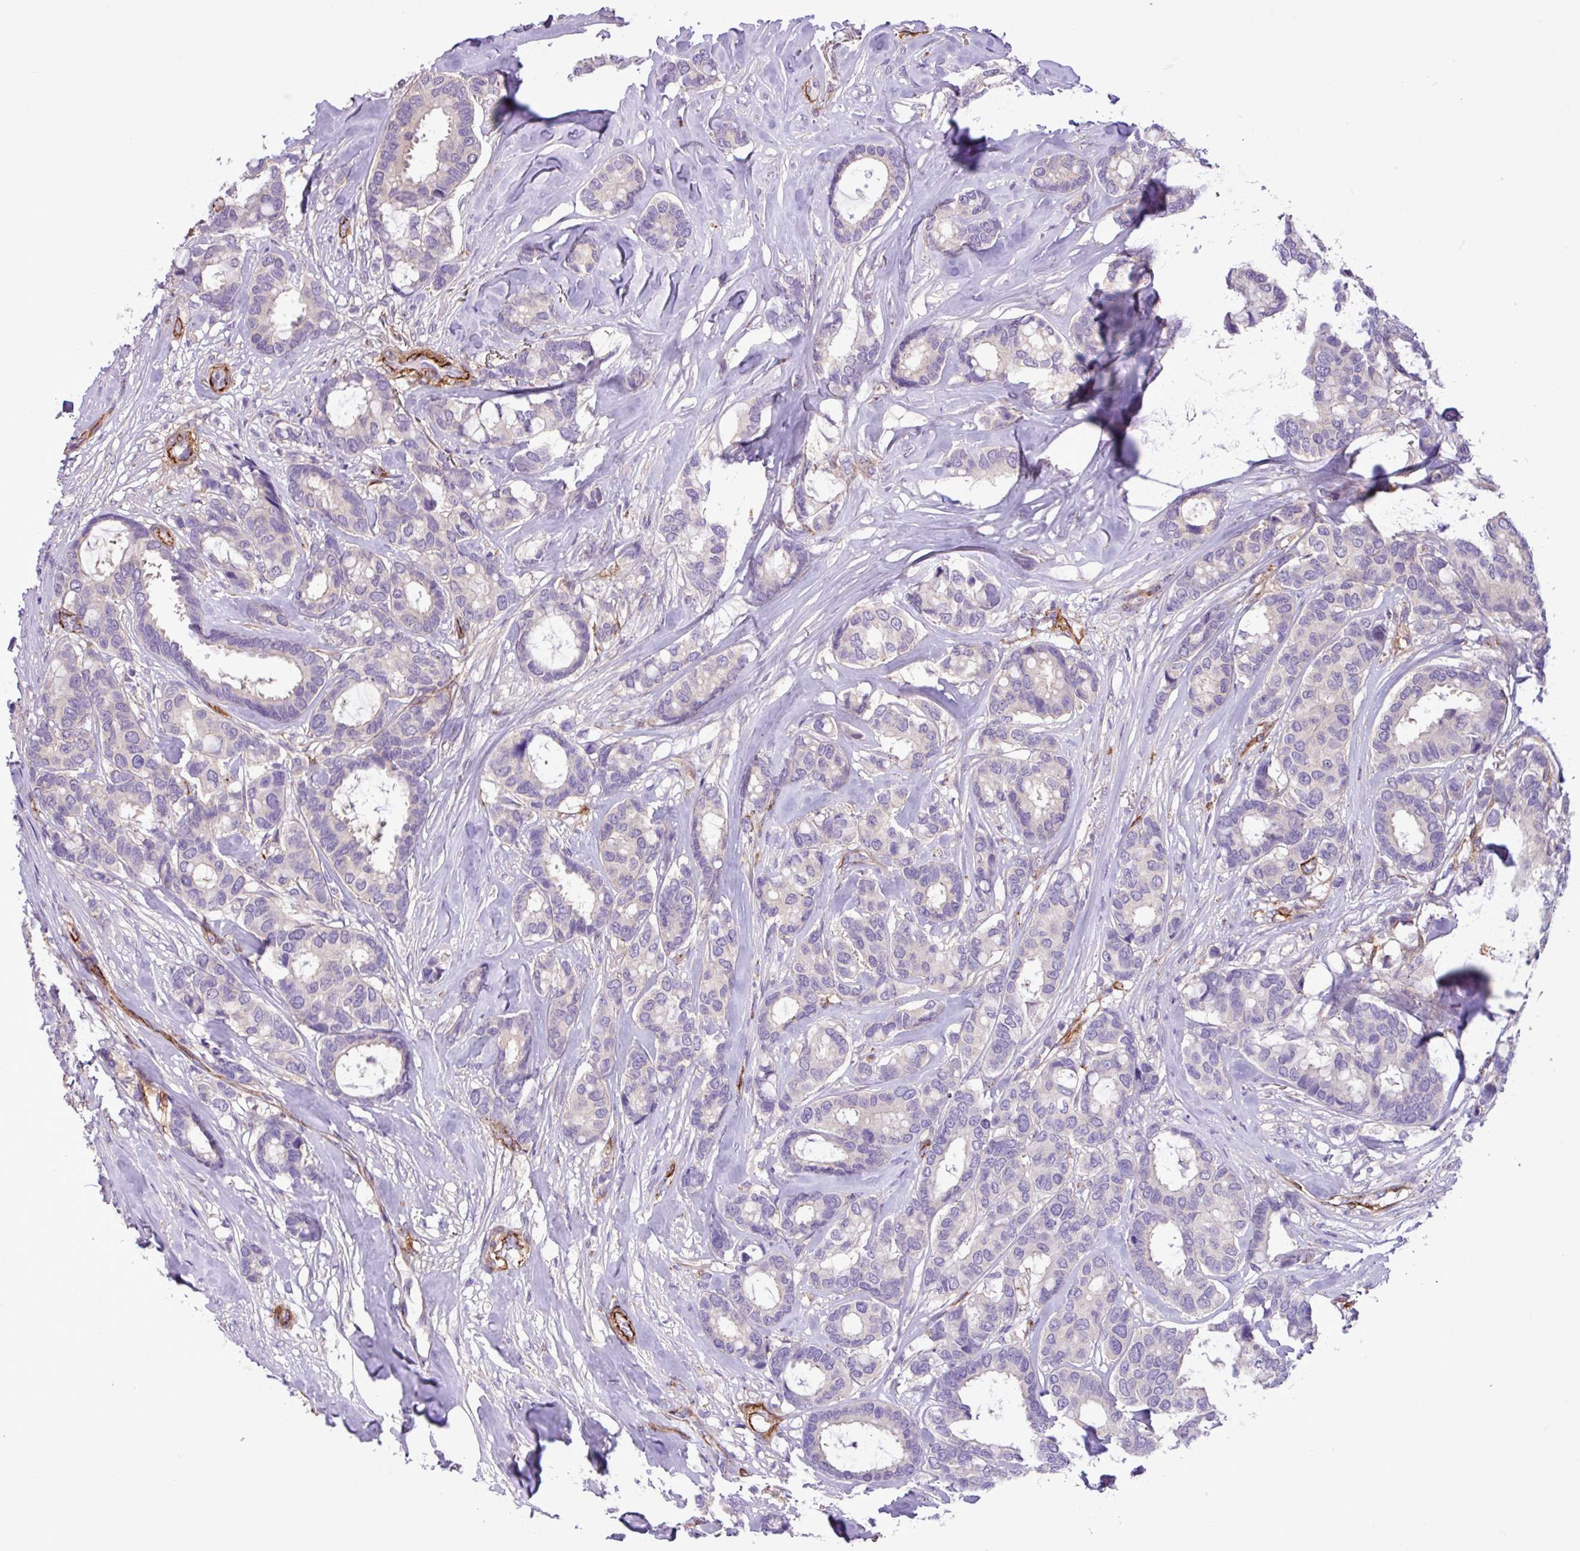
{"staining": {"intensity": "negative", "quantity": "none", "location": "none"}, "tissue": "breast cancer", "cell_type": "Tumor cells", "image_type": "cancer", "snomed": [{"axis": "morphology", "description": "Duct carcinoma"}, {"axis": "topography", "description": "Breast"}], "caption": "Immunohistochemistry photomicrograph of neoplastic tissue: human breast invasive ductal carcinoma stained with DAB exhibits no significant protein staining in tumor cells.", "gene": "CD248", "patient": {"sex": "female", "age": 87}}